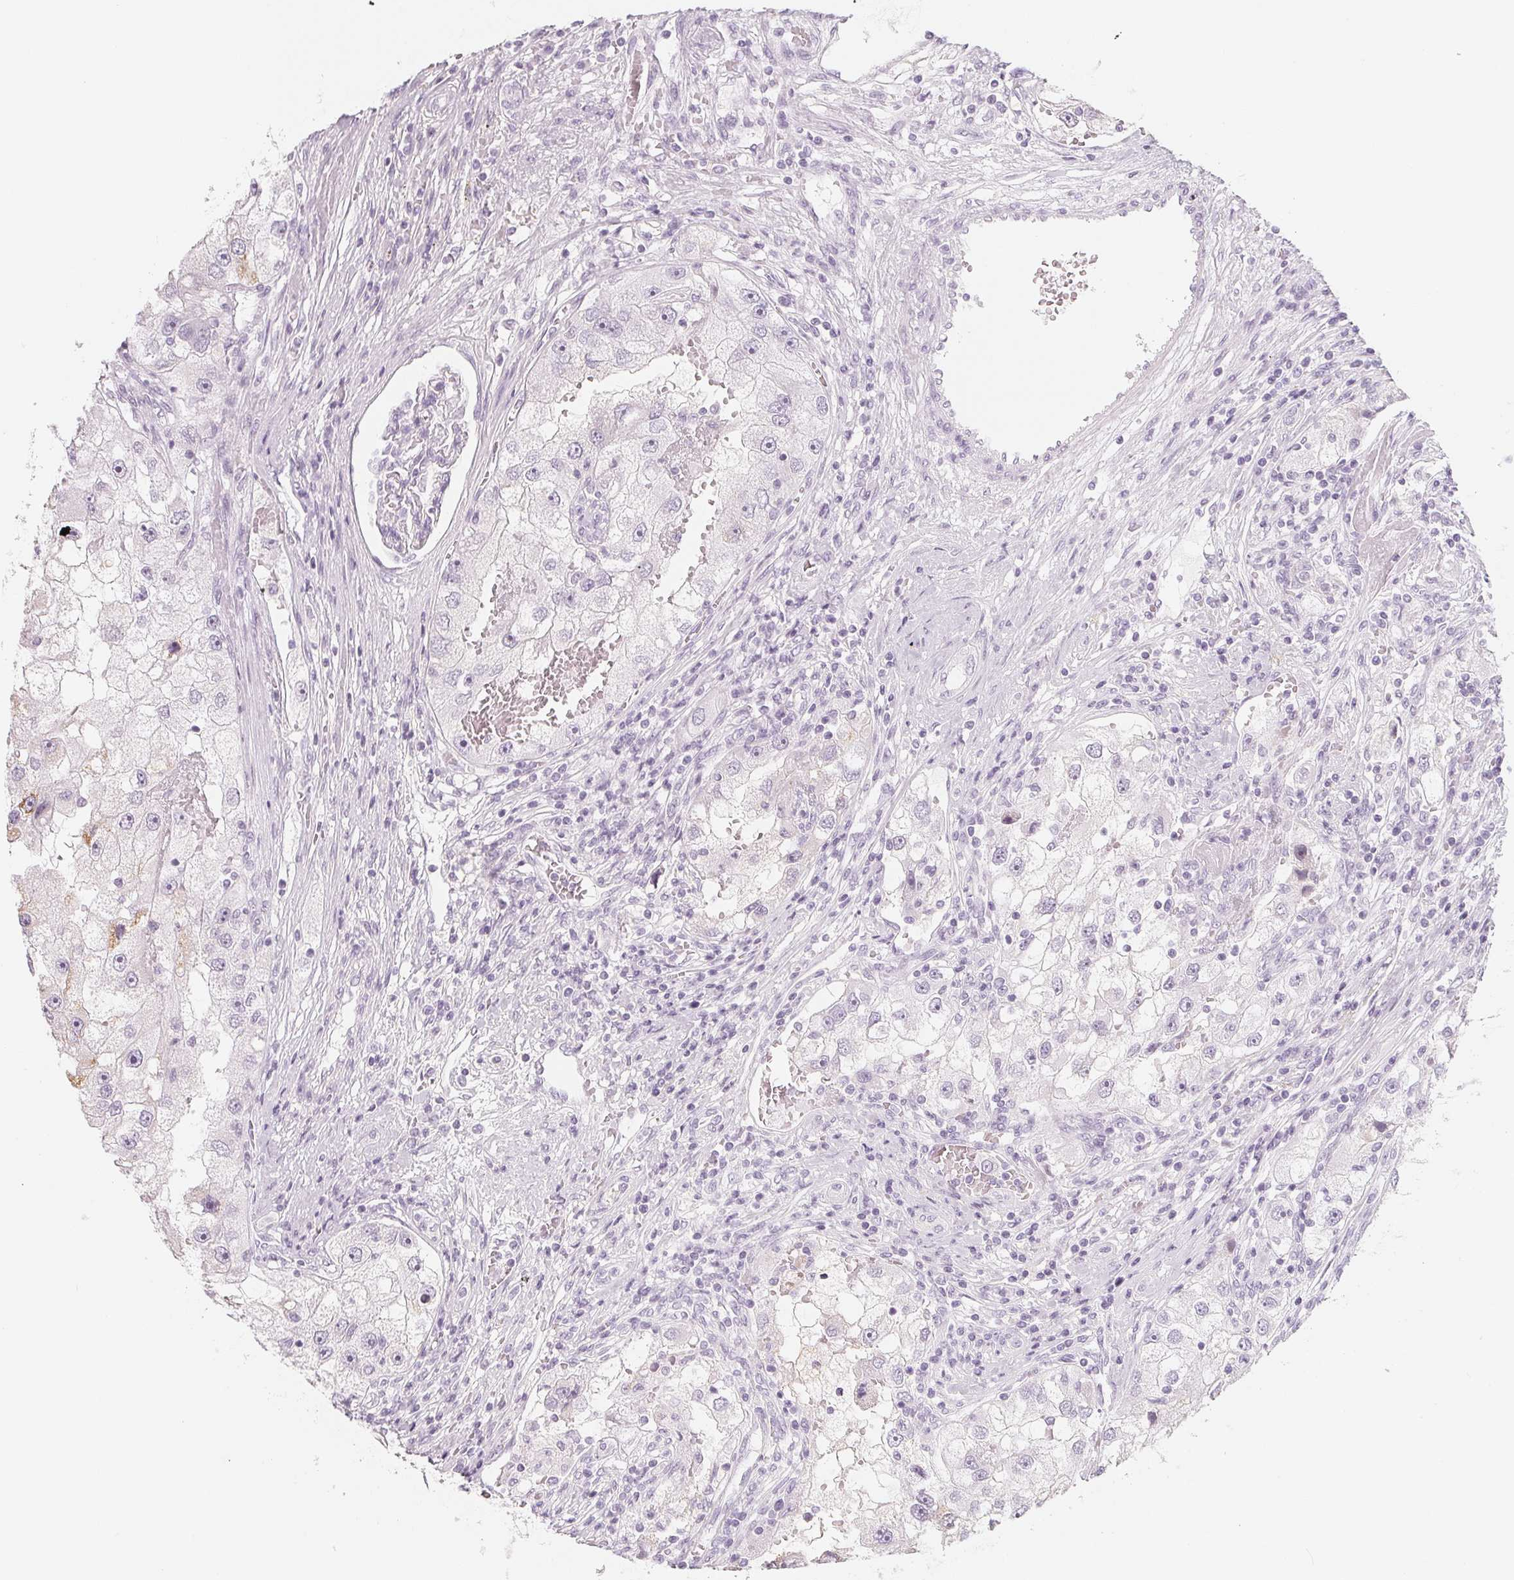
{"staining": {"intensity": "negative", "quantity": "none", "location": "none"}, "tissue": "renal cancer", "cell_type": "Tumor cells", "image_type": "cancer", "snomed": [{"axis": "morphology", "description": "Adenocarcinoma, NOS"}, {"axis": "topography", "description": "Kidney"}], "caption": "This is an immunohistochemistry (IHC) histopathology image of human renal cancer (adenocarcinoma). There is no staining in tumor cells.", "gene": "SH3GL2", "patient": {"sex": "male", "age": 63}}